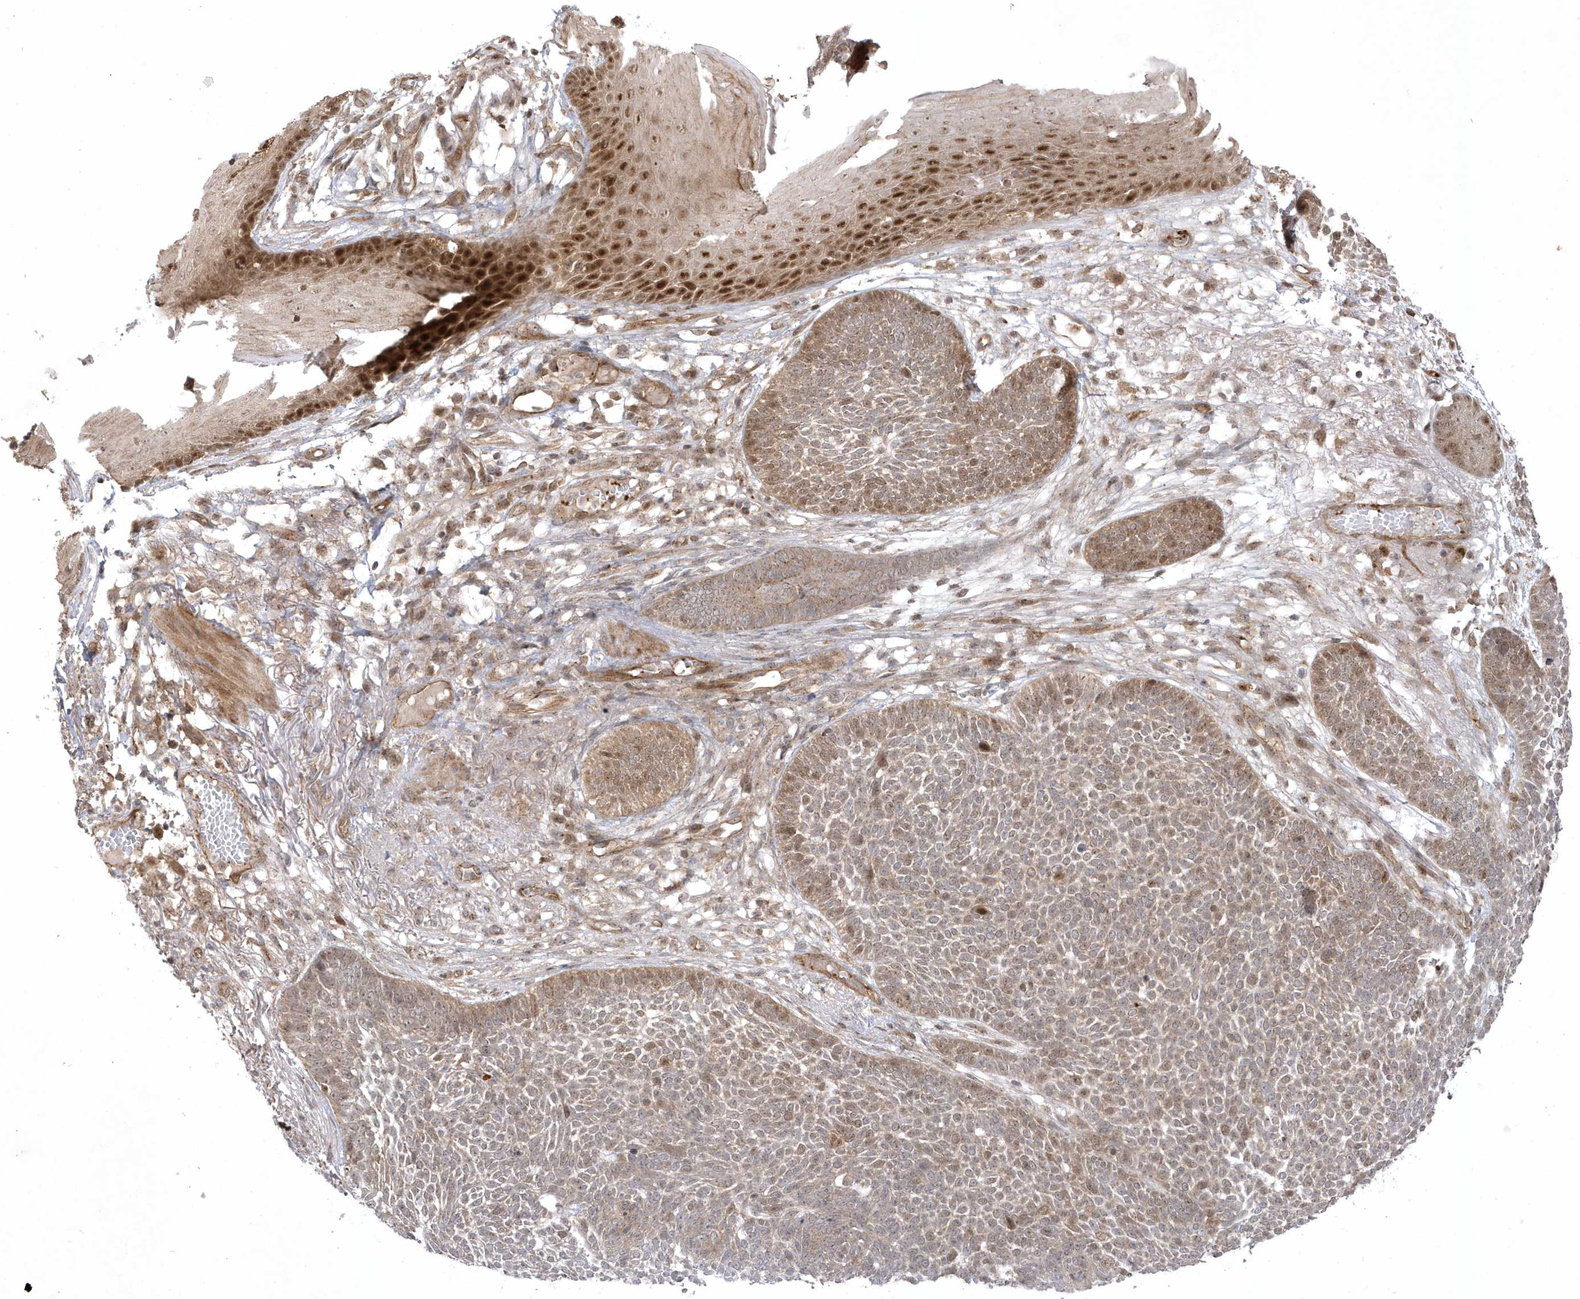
{"staining": {"intensity": "weak", "quantity": "25%-75%", "location": "nuclear"}, "tissue": "skin cancer", "cell_type": "Tumor cells", "image_type": "cancer", "snomed": [{"axis": "morphology", "description": "Normal tissue, NOS"}, {"axis": "morphology", "description": "Basal cell carcinoma"}, {"axis": "topography", "description": "Skin"}], "caption": "Basal cell carcinoma (skin) was stained to show a protein in brown. There is low levels of weak nuclear expression in about 25%-75% of tumor cells.", "gene": "NAF1", "patient": {"sex": "male", "age": 64}}